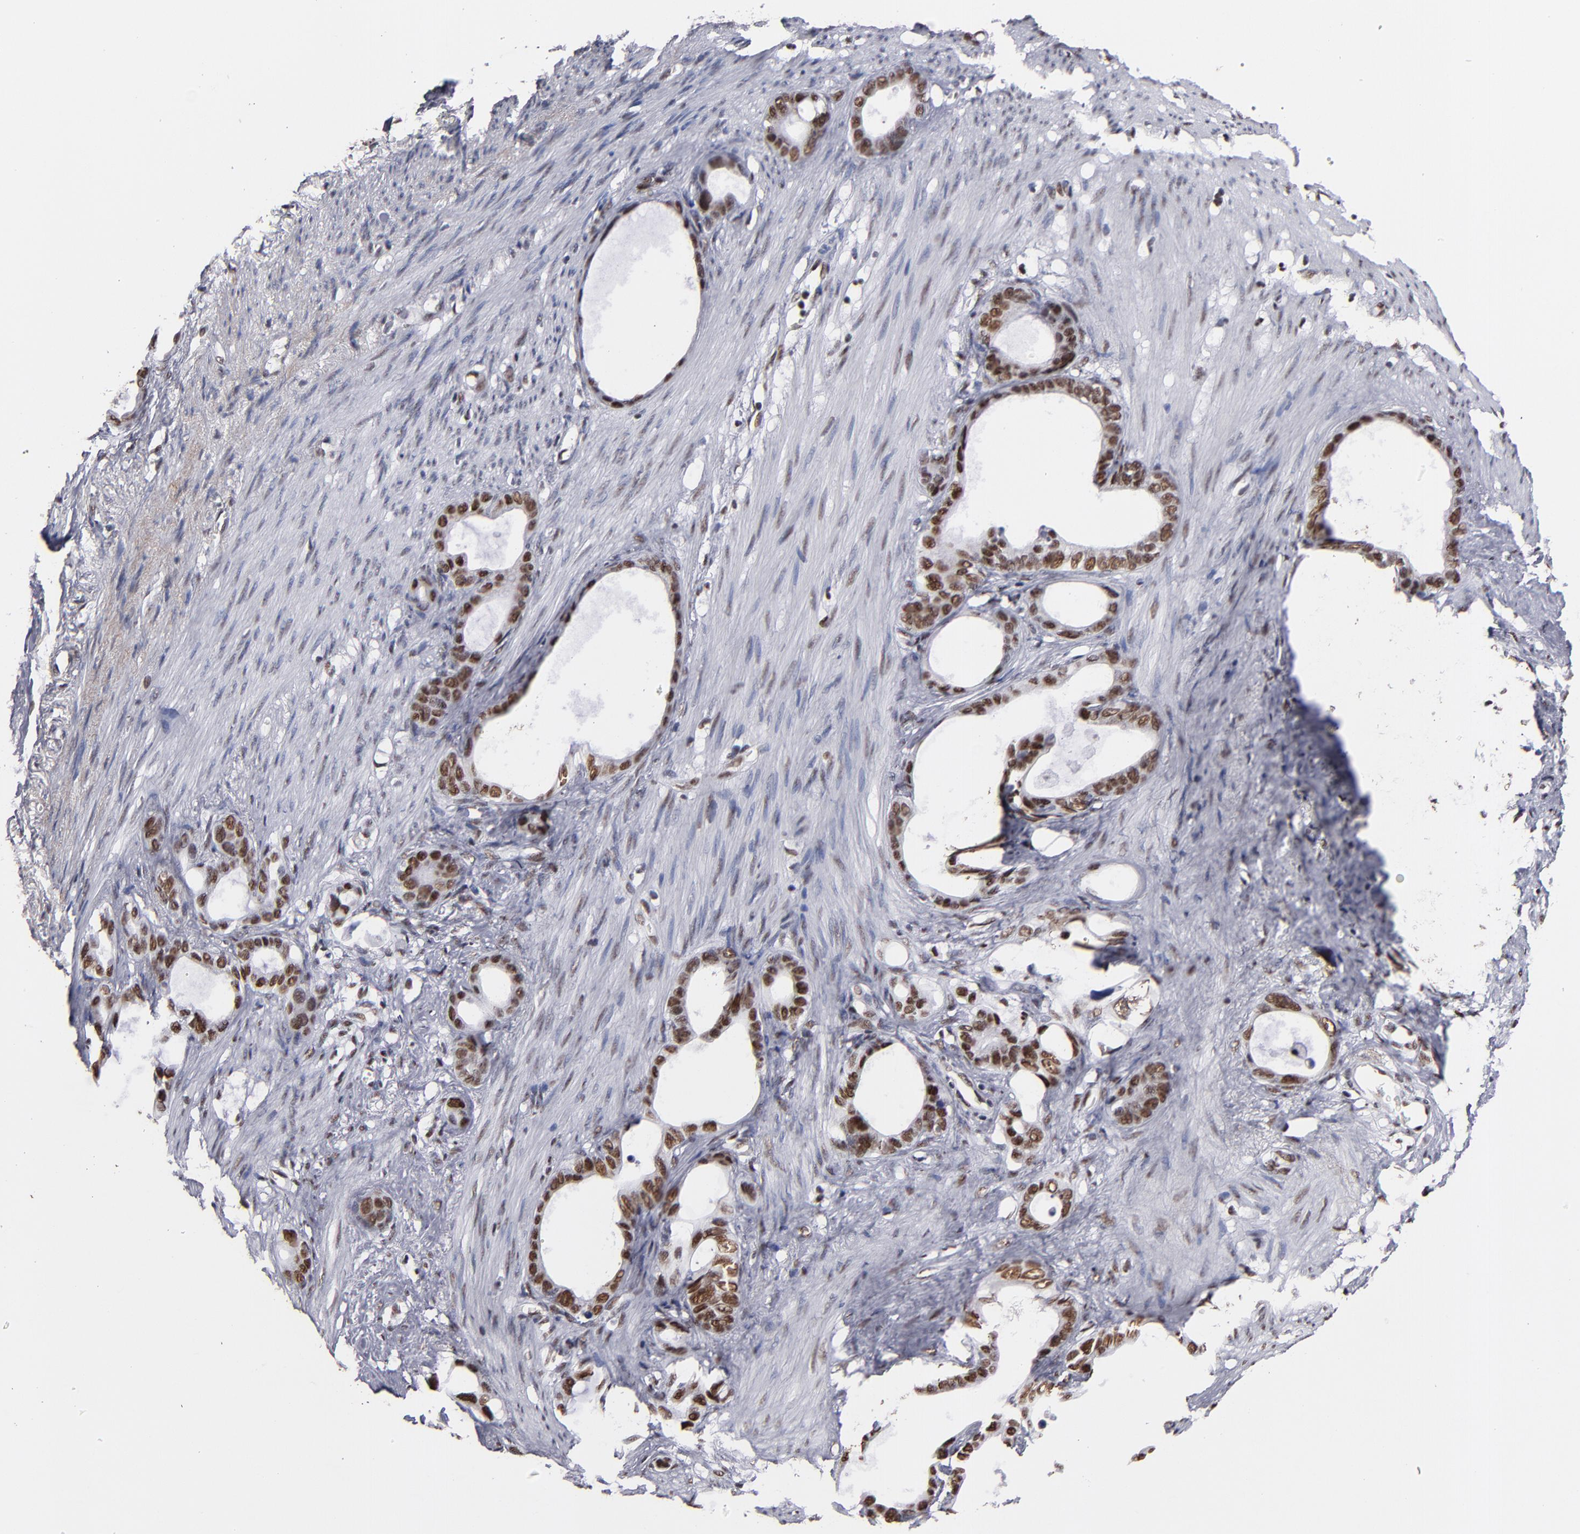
{"staining": {"intensity": "strong", "quantity": ">75%", "location": "nuclear"}, "tissue": "stomach cancer", "cell_type": "Tumor cells", "image_type": "cancer", "snomed": [{"axis": "morphology", "description": "Adenocarcinoma, NOS"}, {"axis": "topography", "description": "Stomach"}], "caption": "A high-resolution micrograph shows immunohistochemistry staining of adenocarcinoma (stomach), which exhibits strong nuclear expression in about >75% of tumor cells.", "gene": "MN1", "patient": {"sex": "female", "age": 75}}